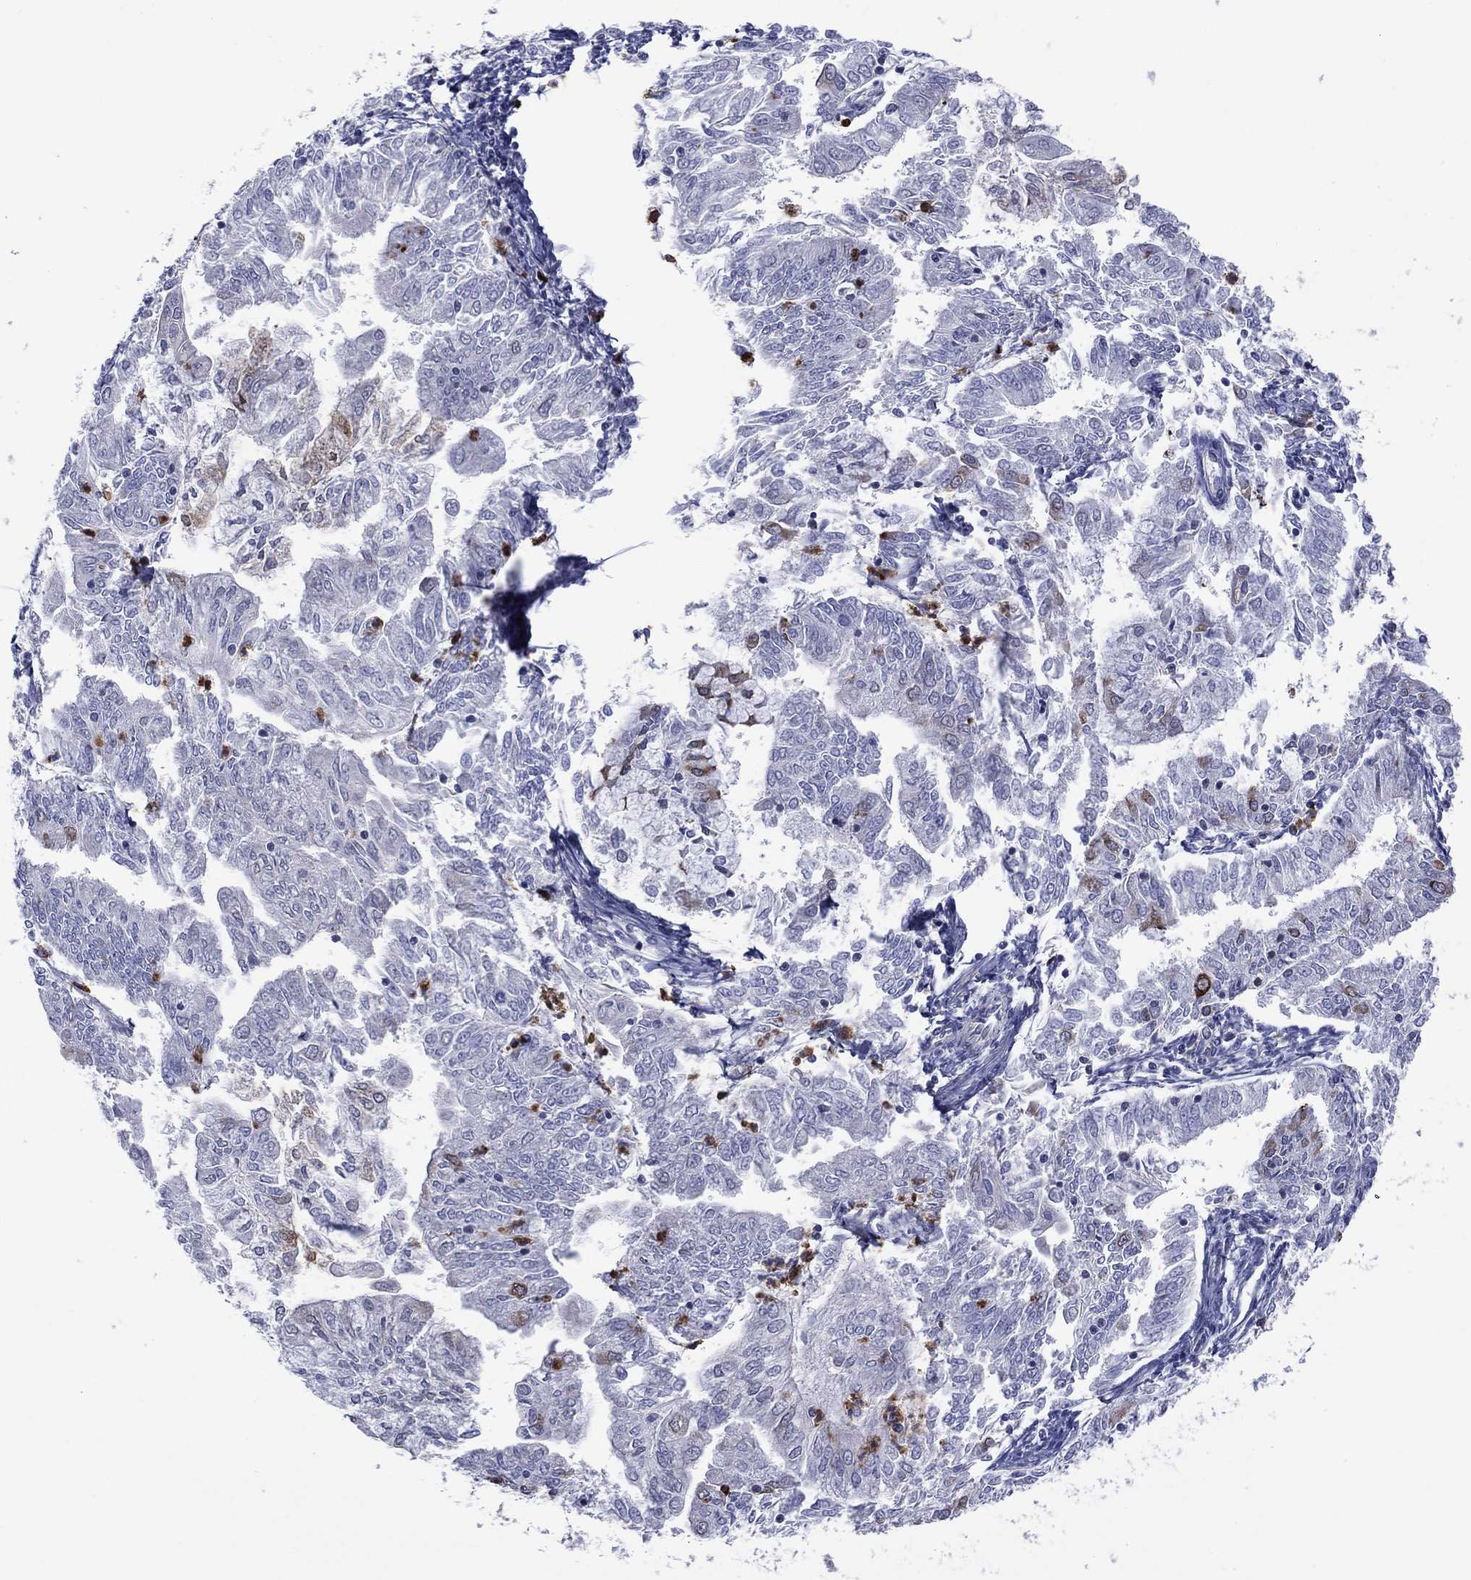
{"staining": {"intensity": "strong", "quantity": "<25%", "location": "cytoplasmic/membranous"}, "tissue": "endometrial cancer", "cell_type": "Tumor cells", "image_type": "cancer", "snomed": [{"axis": "morphology", "description": "Adenocarcinoma, NOS"}, {"axis": "topography", "description": "Endometrium"}], "caption": "Human endometrial cancer stained with a protein marker reveals strong staining in tumor cells.", "gene": "GPR155", "patient": {"sex": "female", "age": 56}}